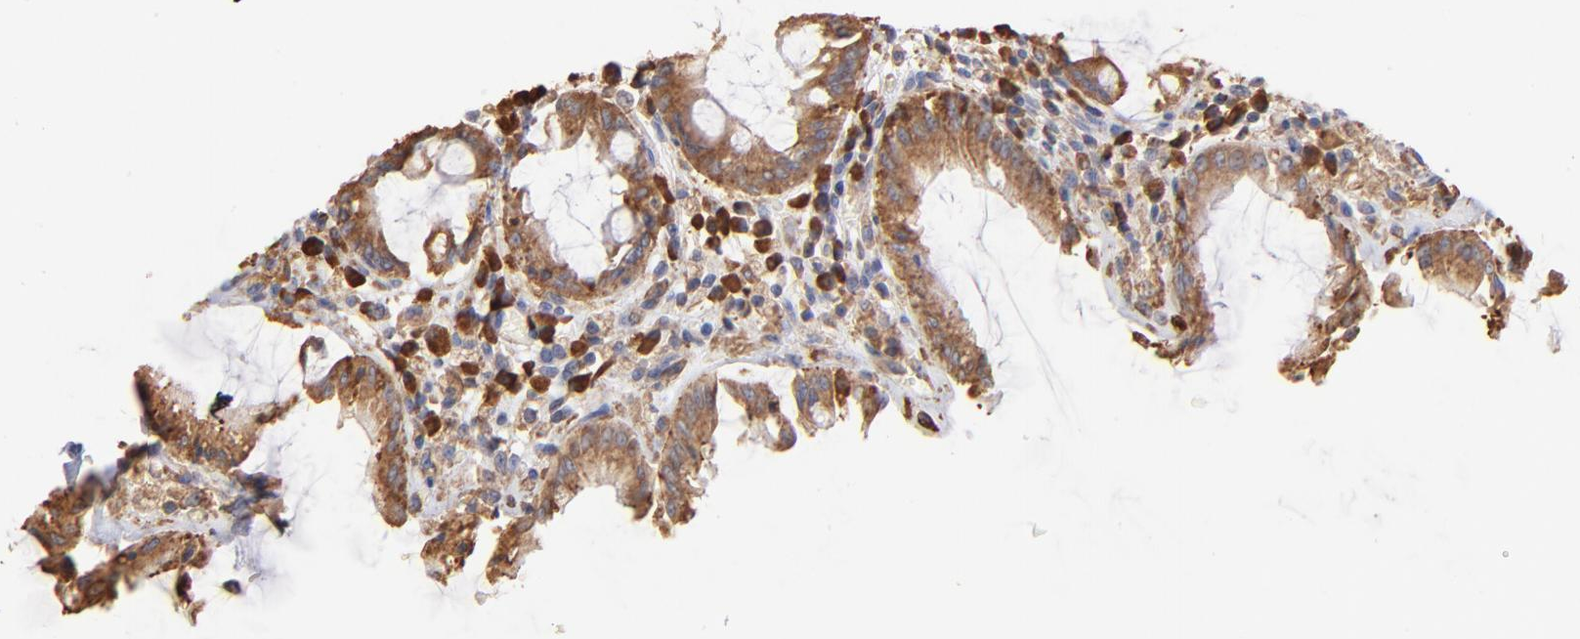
{"staining": {"intensity": "moderate", "quantity": ">75%", "location": "cytoplasmic/membranous"}, "tissue": "rectum", "cell_type": "Glandular cells", "image_type": "normal", "snomed": [{"axis": "morphology", "description": "Normal tissue, NOS"}, {"axis": "topography", "description": "Rectum"}], "caption": "This image displays unremarkable rectum stained with immunohistochemistry to label a protein in brown. The cytoplasmic/membranous of glandular cells show moderate positivity for the protein. Nuclei are counter-stained blue.", "gene": "RPL9", "patient": {"sex": "female", "age": 46}}